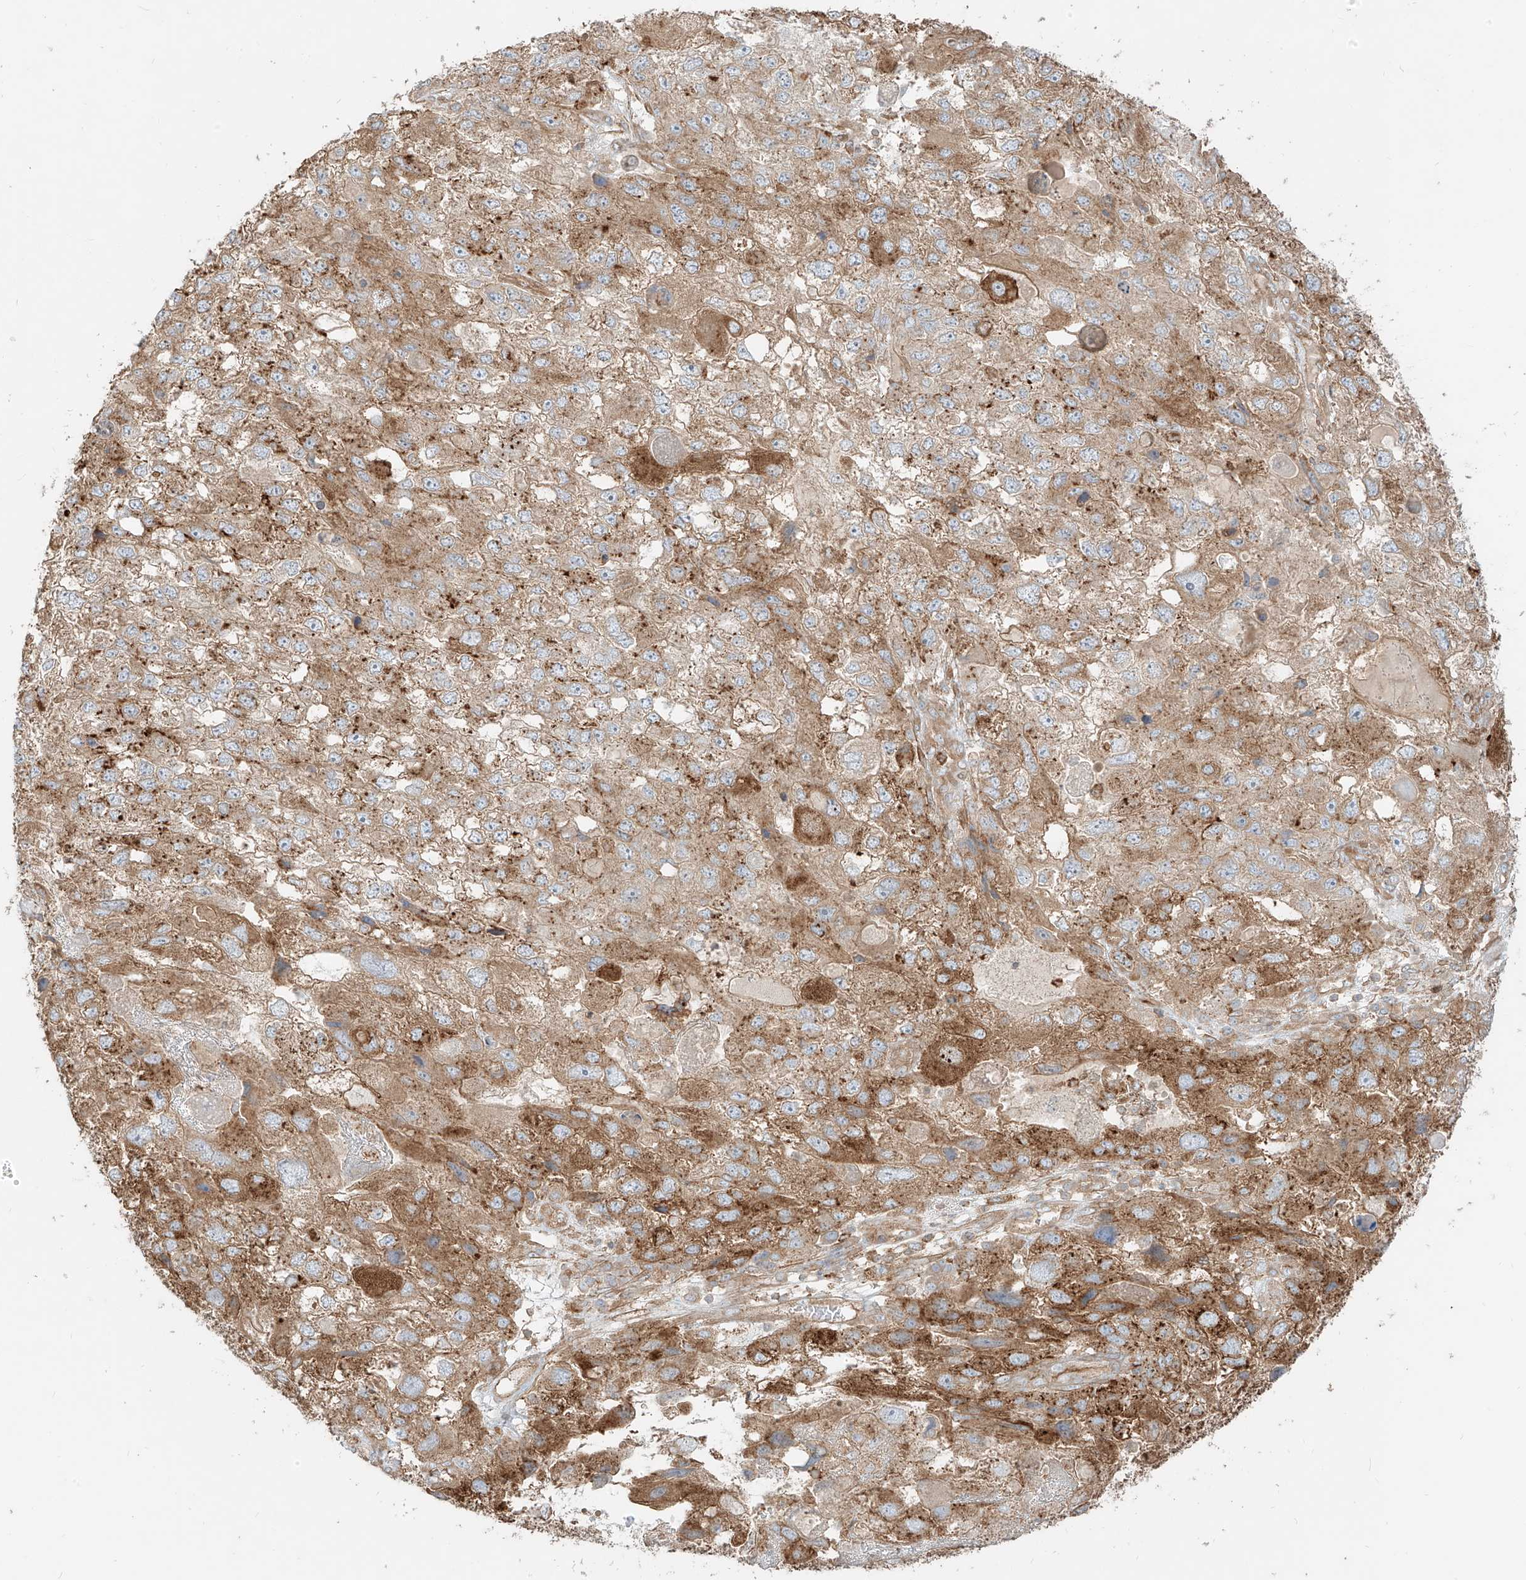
{"staining": {"intensity": "moderate", "quantity": ">75%", "location": "cytoplasmic/membranous"}, "tissue": "endometrial cancer", "cell_type": "Tumor cells", "image_type": "cancer", "snomed": [{"axis": "morphology", "description": "Adenocarcinoma, NOS"}, {"axis": "topography", "description": "Endometrium"}], "caption": "Immunohistochemical staining of human endometrial cancer exhibits moderate cytoplasmic/membranous protein positivity in about >75% of tumor cells.", "gene": "CCDC115", "patient": {"sex": "female", "age": 49}}